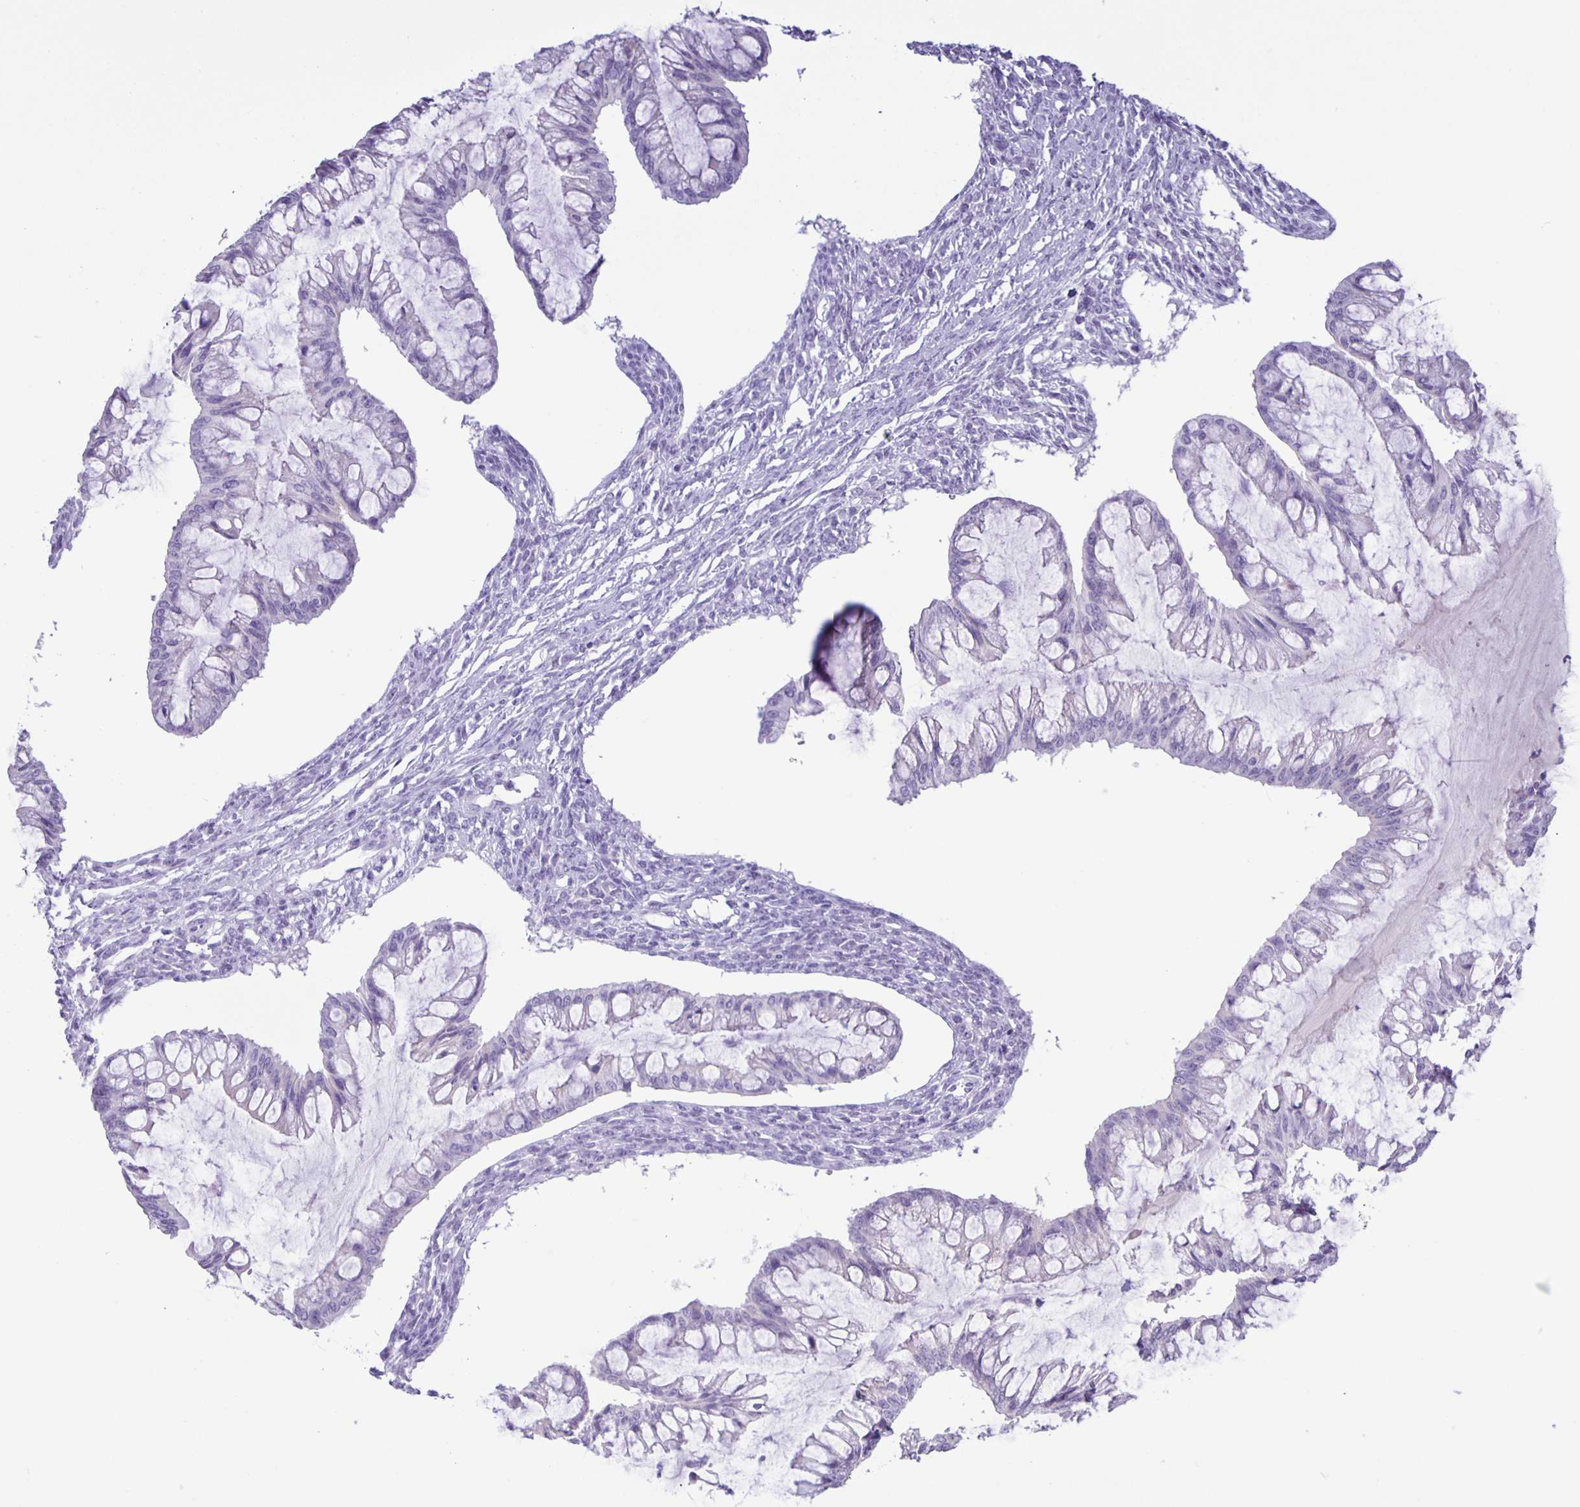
{"staining": {"intensity": "negative", "quantity": "none", "location": "none"}, "tissue": "ovarian cancer", "cell_type": "Tumor cells", "image_type": "cancer", "snomed": [{"axis": "morphology", "description": "Cystadenocarcinoma, mucinous, NOS"}, {"axis": "topography", "description": "Ovary"}], "caption": "There is no significant staining in tumor cells of ovarian mucinous cystadenocarcinoma.", "gene": "EZHIP", "patient": {"sex": "female", "age": 73}}